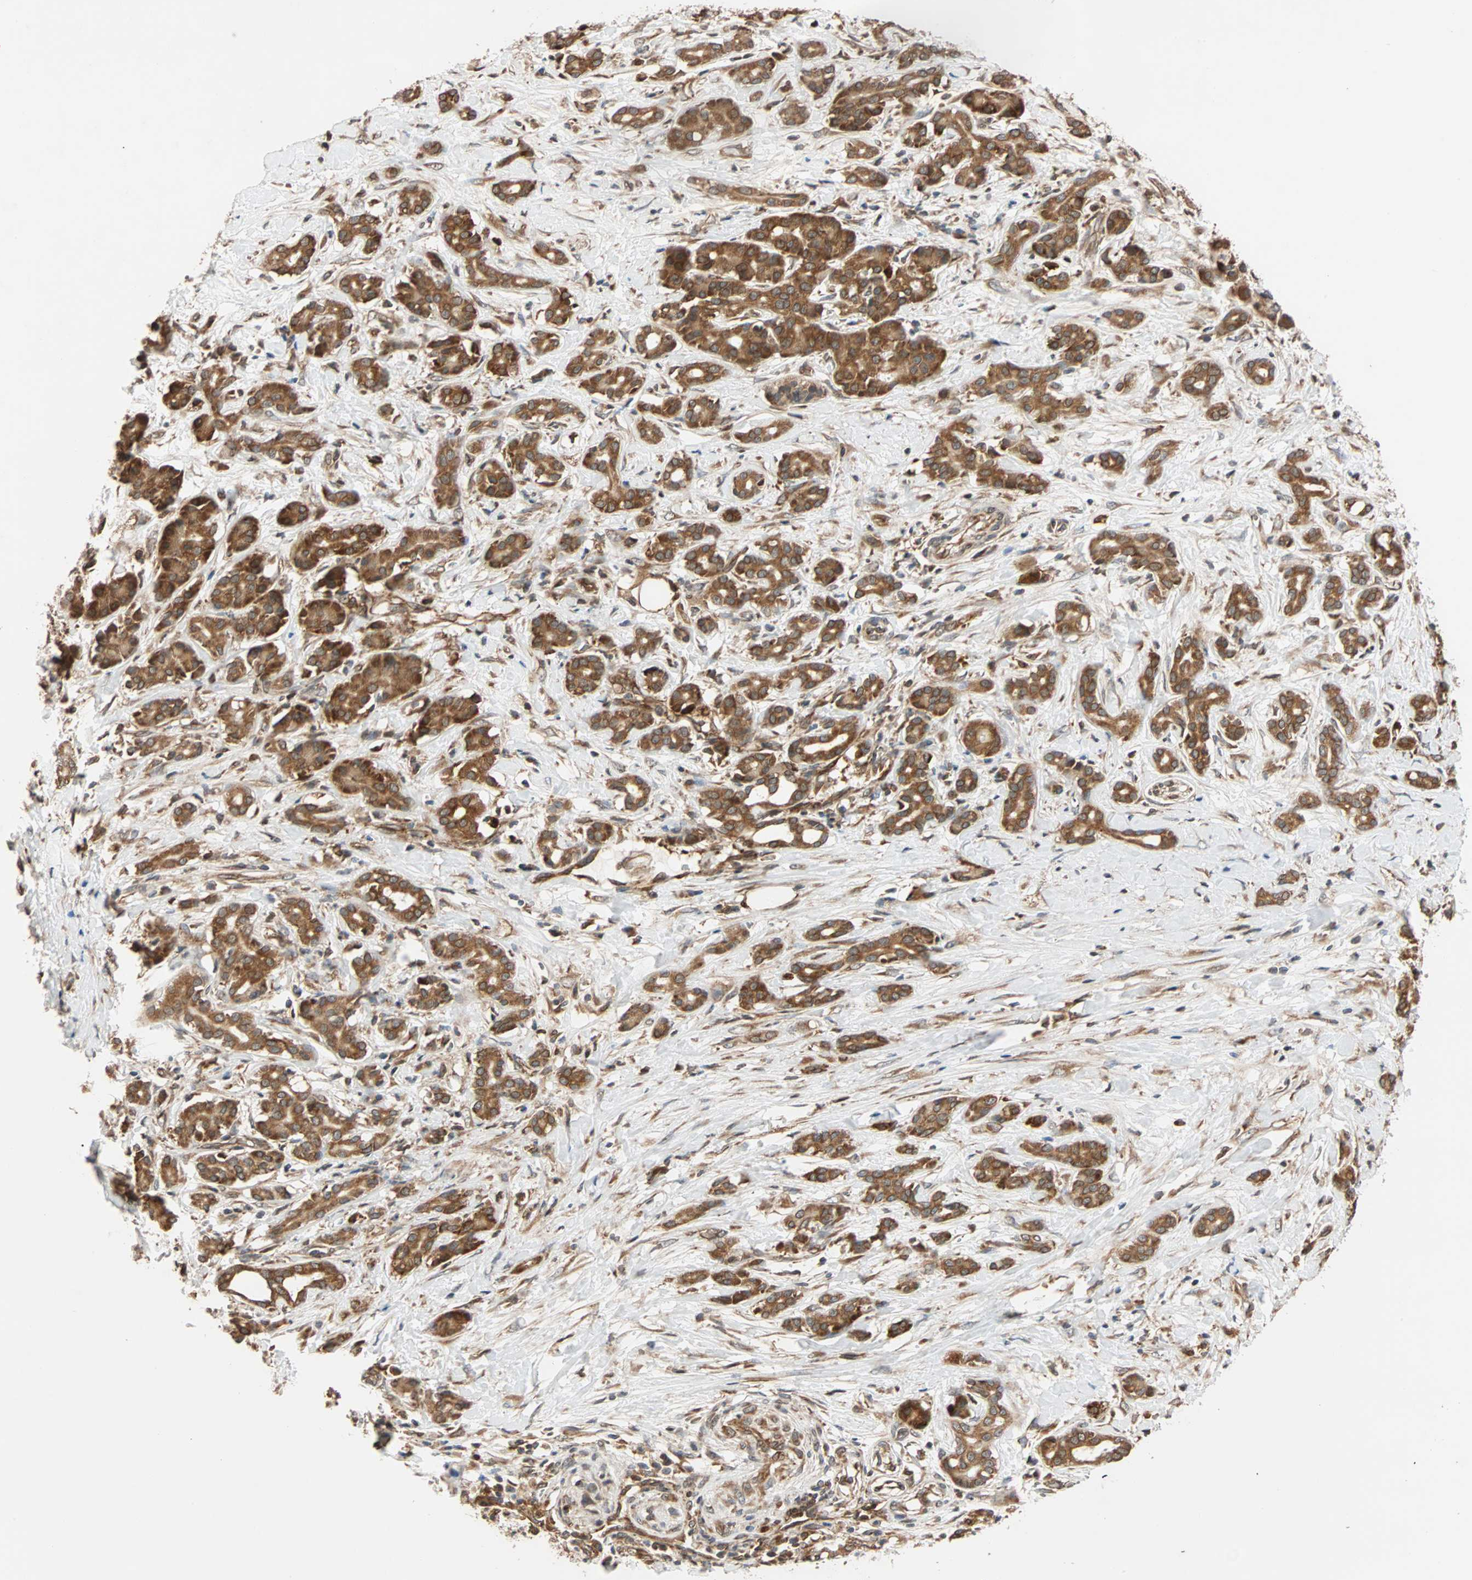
{"staining": {"intensity": "strong", "quantity": ">75%", "location": "cytoplasmic/membranous"}, "tissue": "pancreatic cancer", "cell_type": "Tumor cells", "image_type": "cancer", "snomed": [{"axis": "morphology", "description": "Adenocarcinoma, NOS"}, {"axis": "topography", "description": "Pancreas"}], "caption": "The immunohistochemical stain labels strong cytoplasmic/membranous expression in tumor cells of pancreatic cancer tissue. (Stains: DAB (3,3'-diaminobenzidine) in brown, nuclei in blue, Microscopy: brightfield microscopy at high magnification).", "gene": "AUP1", "patient": {"sex": "male", "age": 41}}